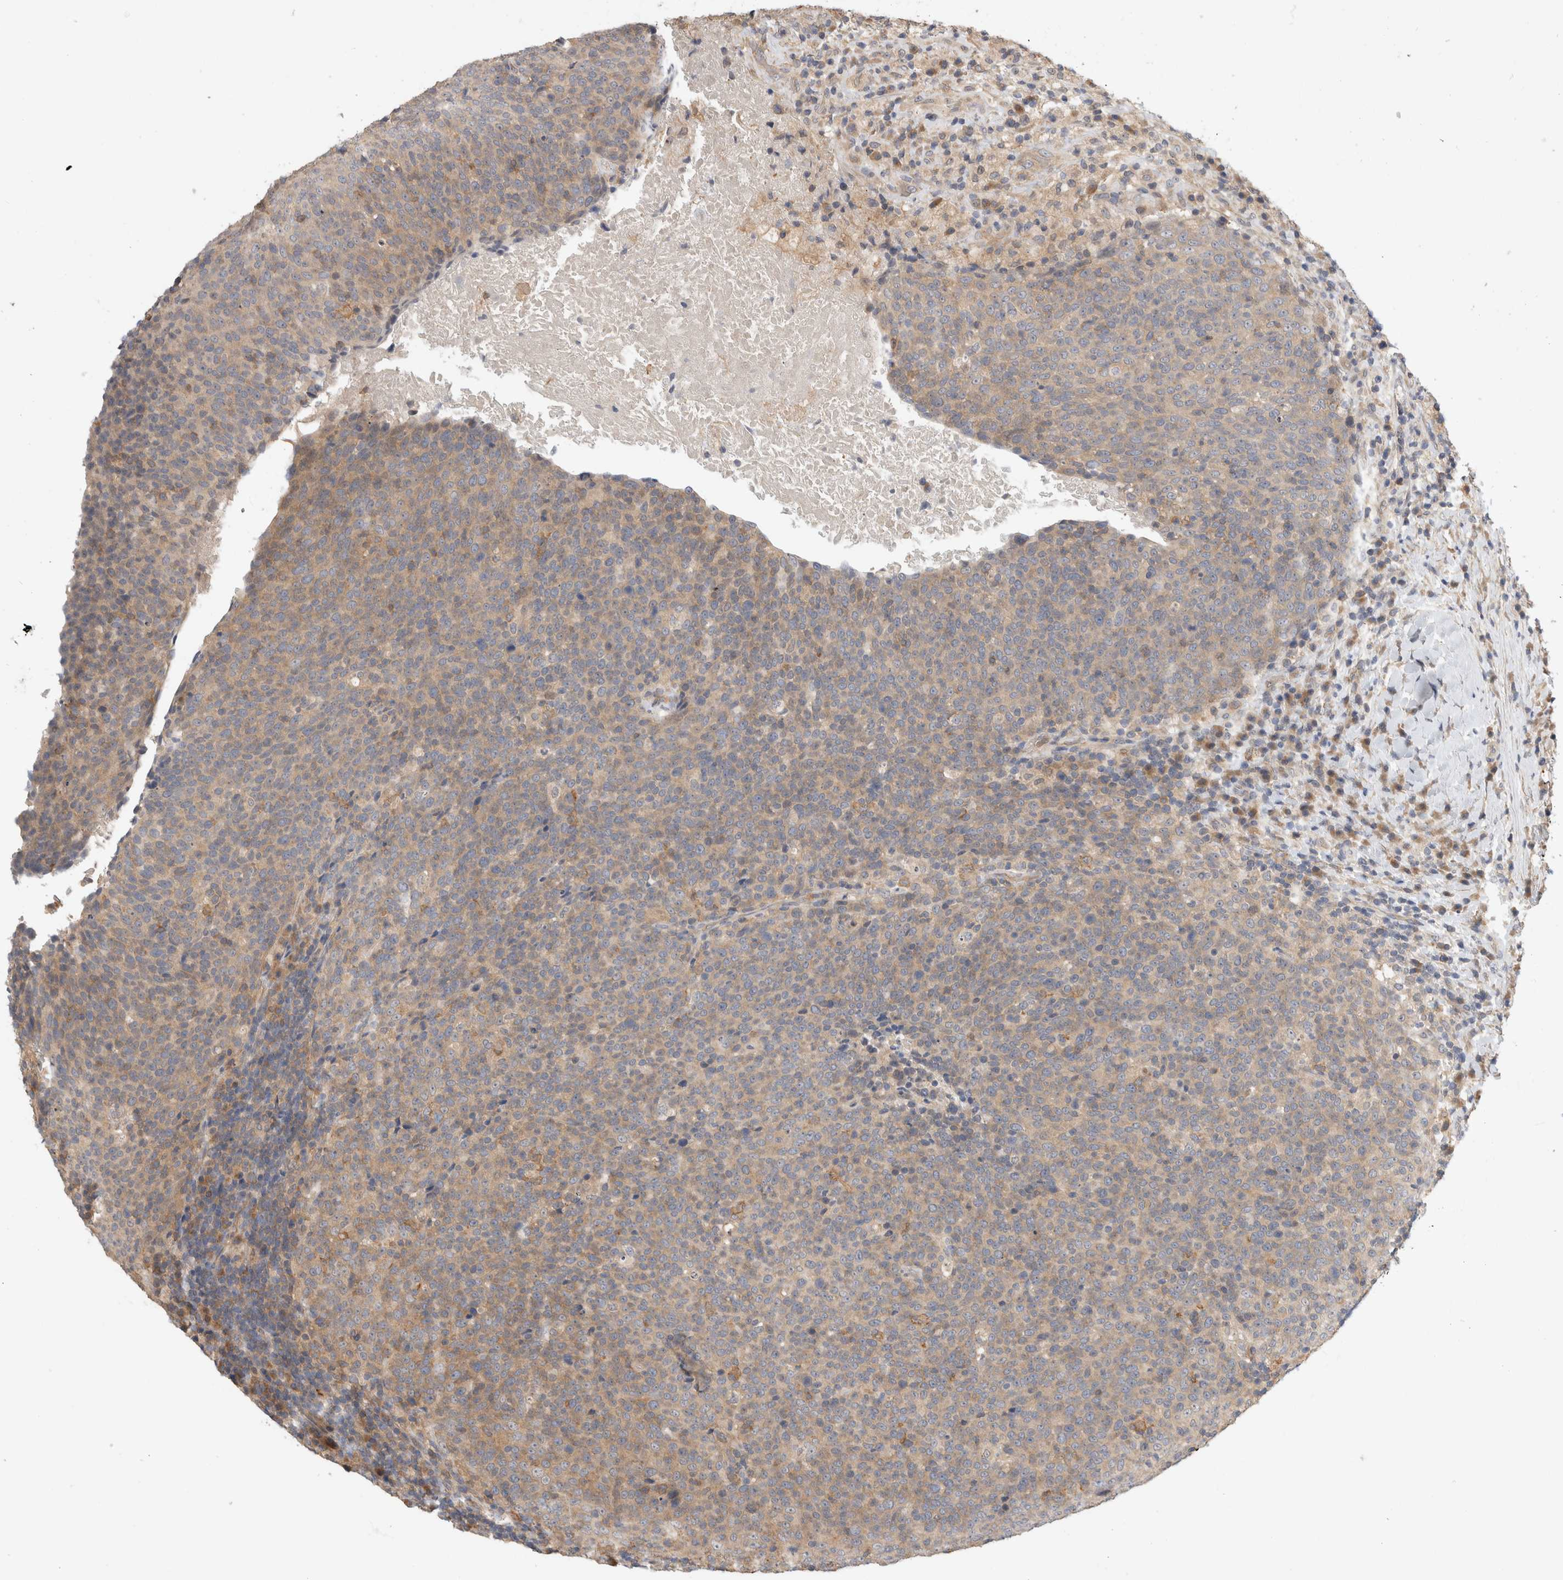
{"staining": {"intensity": "weak", "quantity": "25%-75%", "location": "cytoplasmic/membranous"}, "tissue": "head and neck cancer", "cell_type": "Tumor cells", "image_type": "cancer", "snomed": [{"axis": "morphology", "description": "Squamous cell carcinoma, NOS"}, {"axis": "morphology", "description": "Squamous cell carcinoma, metastatic, NOS"}, {"axis": "topography", "description": "Lymph node"}, {"axis": "topography", "description": "Head-Neck"}], "caption": "Protein staining of head and neck squamous cell carcinoma tissue displays weak cytoplasmic/membranous expression in approximately 25%-75% of tumor cells. (IHC, brightfield microscopy, high magnification).", "gene": "PGM1", "patient": {"sex": "male", "age": 62}}